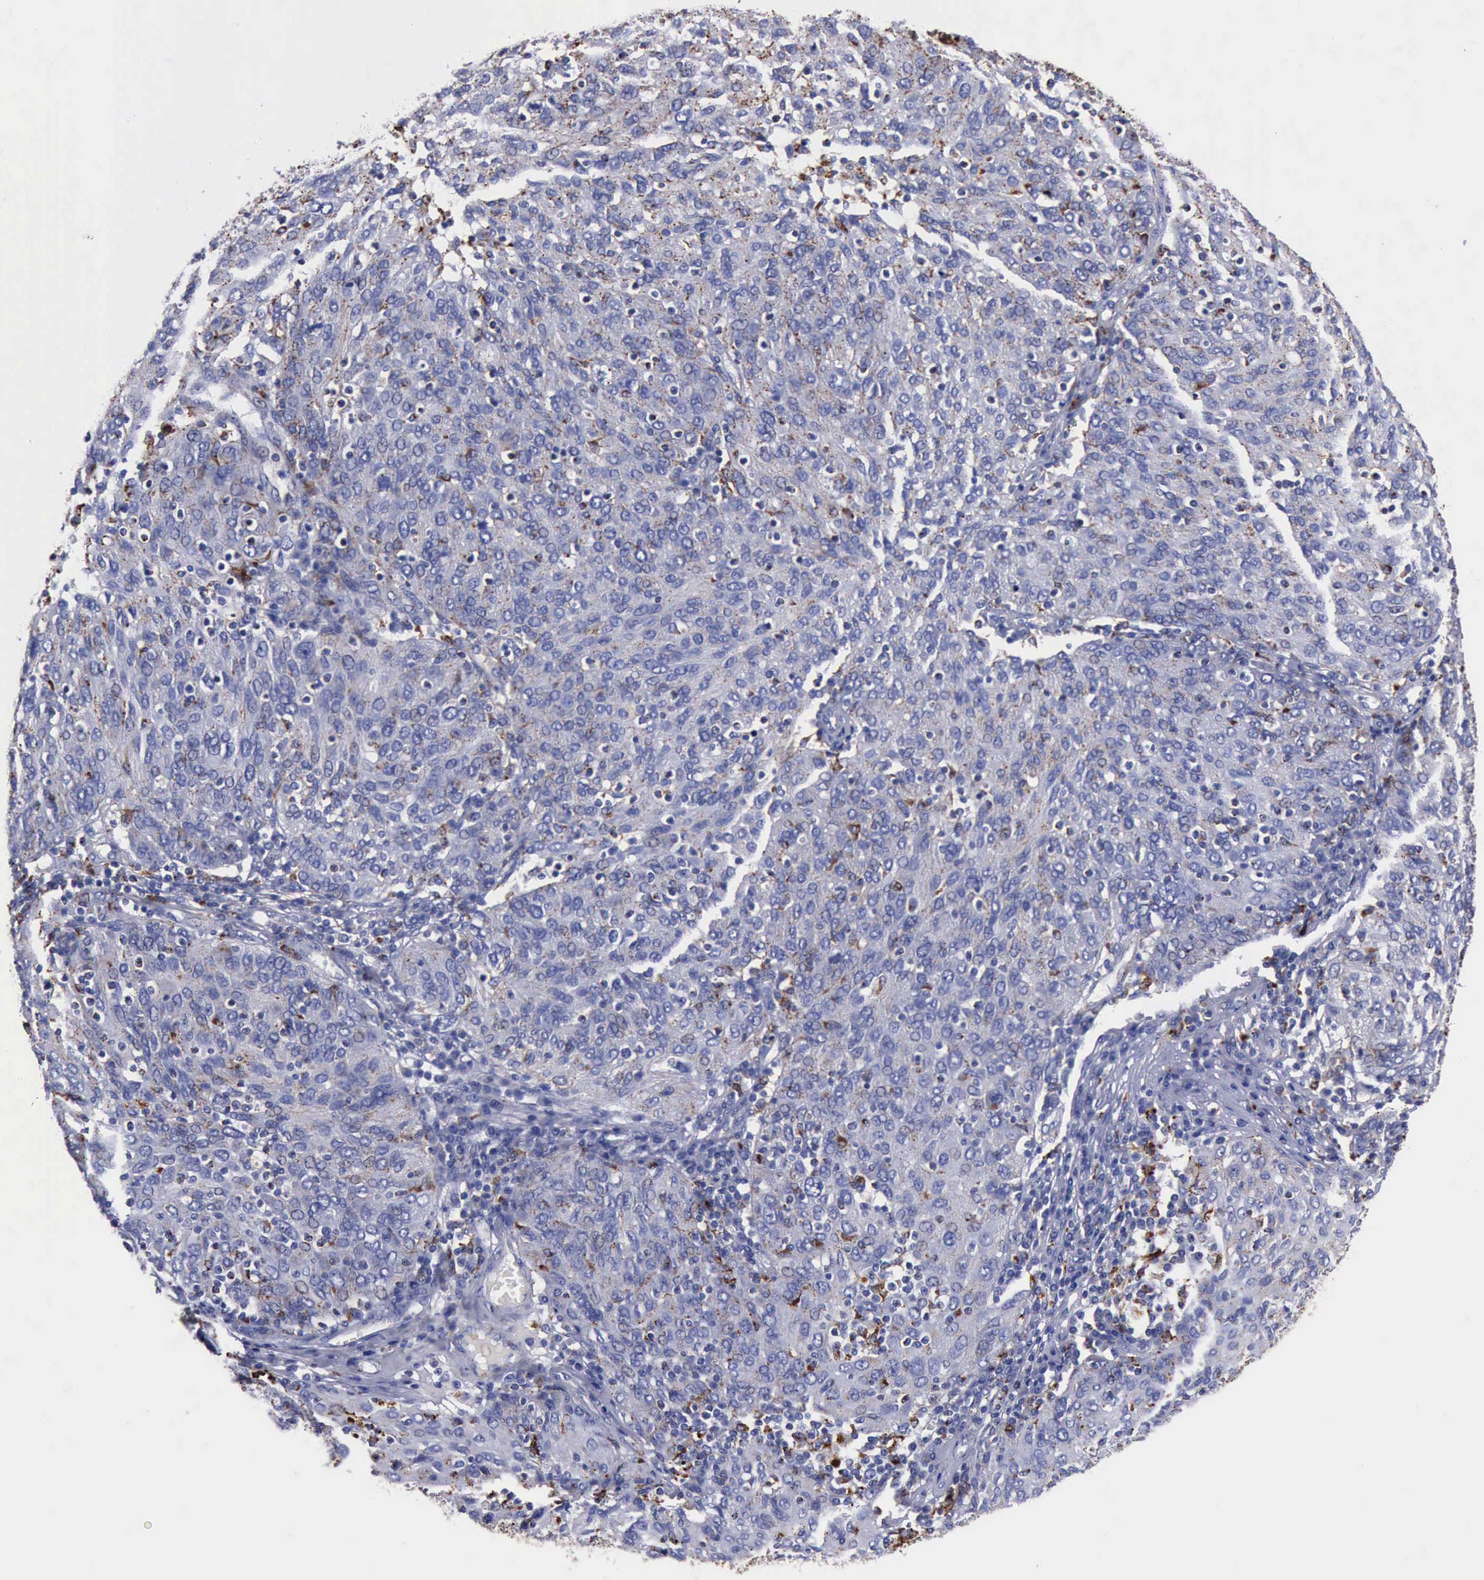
{"staining": {"intensity": "moderate", "quantity": "<25%", "location": "cytoplasmic/membranous"}, "tissue": "ovarian cancer", "cell_type": "Tumor cells", "image_type": "cancer", "snomed": [{"axis": "morphology", "description": "Carcinoma, endometroid"}, {"axis": "topography", "description": "Ovary"}], "caption": "Moderate cytoplasmic/membranous protein staining is appreciated in approximately <25% of tumor cells in endometroid carcinoma (ovarian).", "gene": "CTSD", "patient": {"sex": "female", "age": 50}}